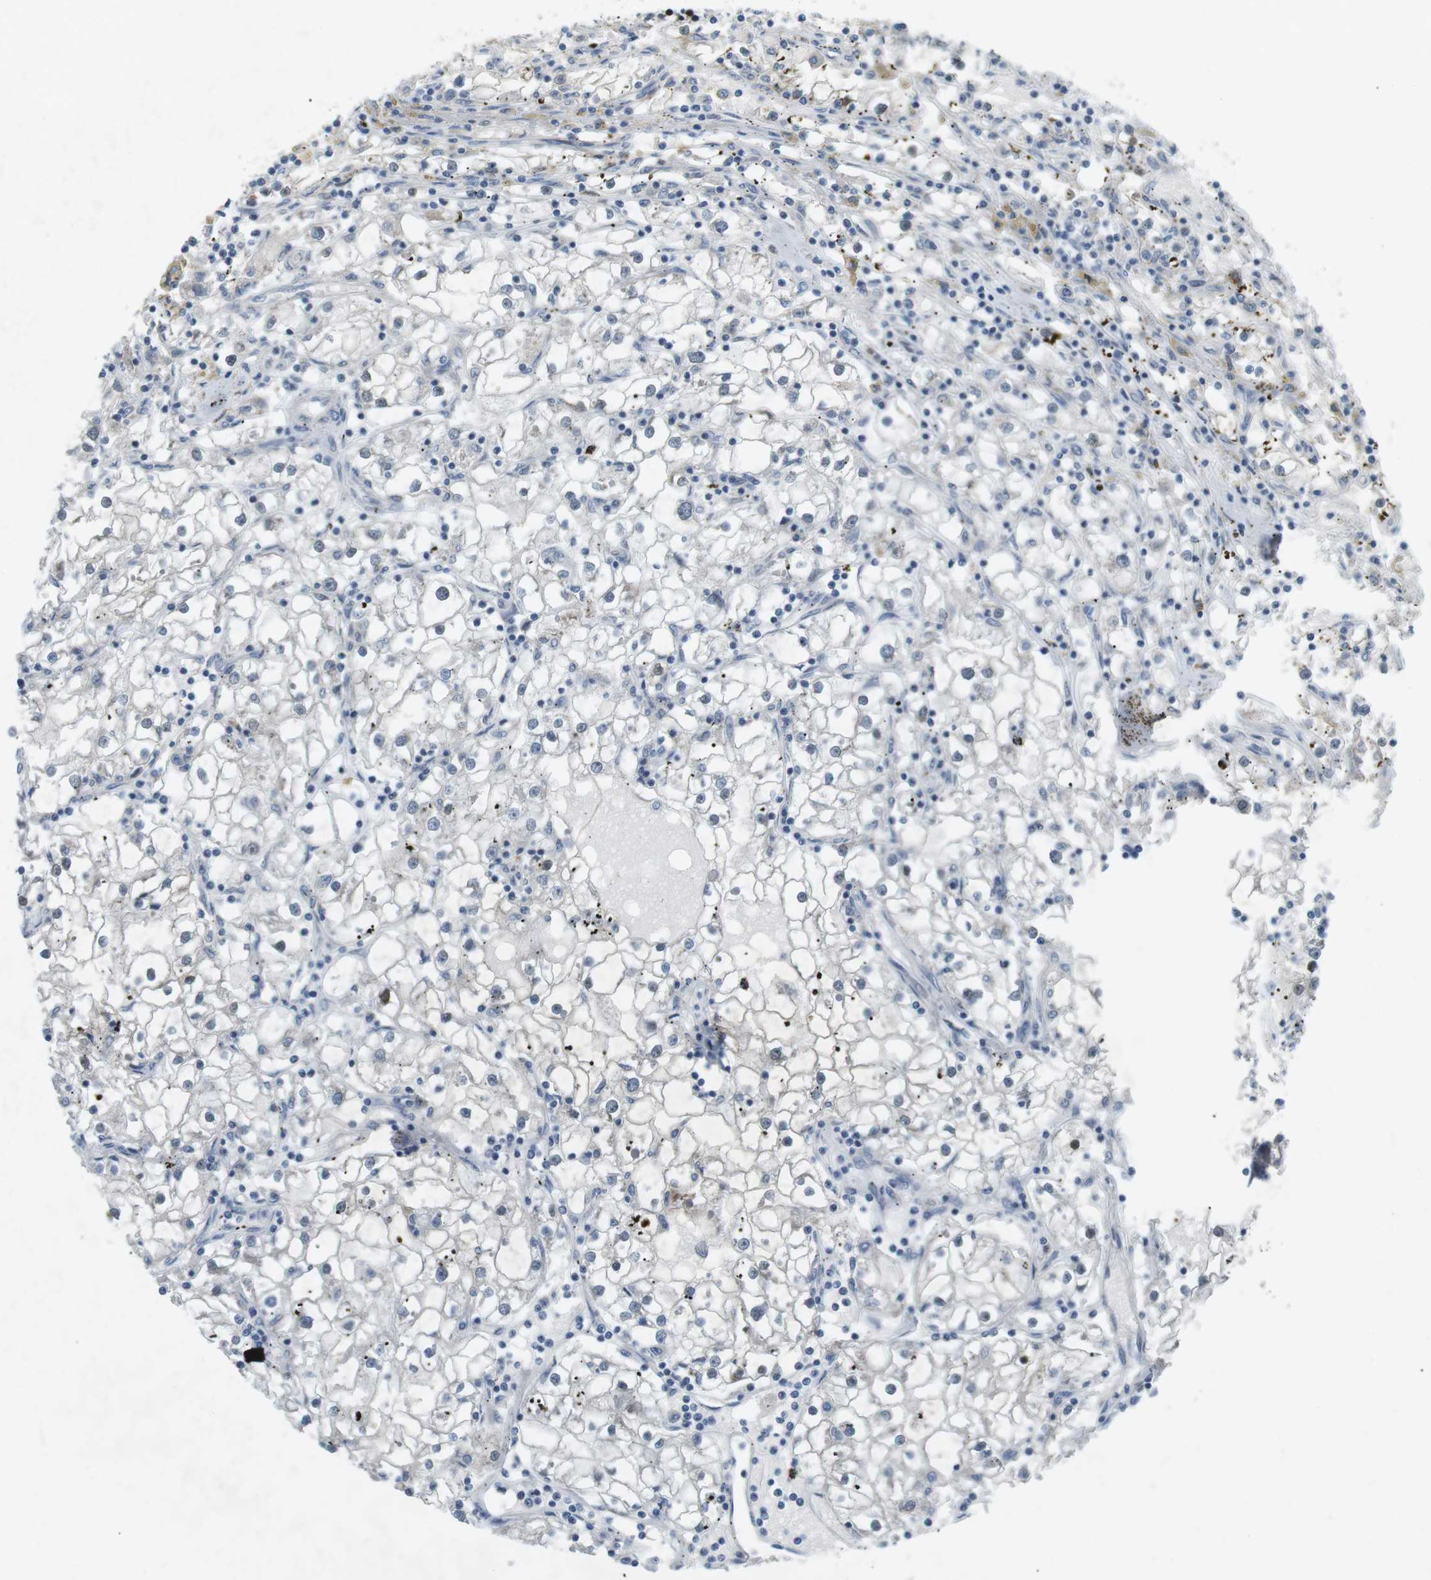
{"staining": {"intensity": "negative", "quantity": "none", "location": "none"}, "tissue": "renal cancer", "cell_type": "Tumor cells", "image_type": "cancer", "snomed": [{"axis": "morphology", "description": "Adenocarcinoma, NOS"}, {"axis": "topography", "description": "Kidney"}], "caption": "Renal cancer stained for a protein using immunohistochemistry displays no positivity tumor cells.", "gene": "RTN3", "patient": {"sex": "male", "age": 56}}